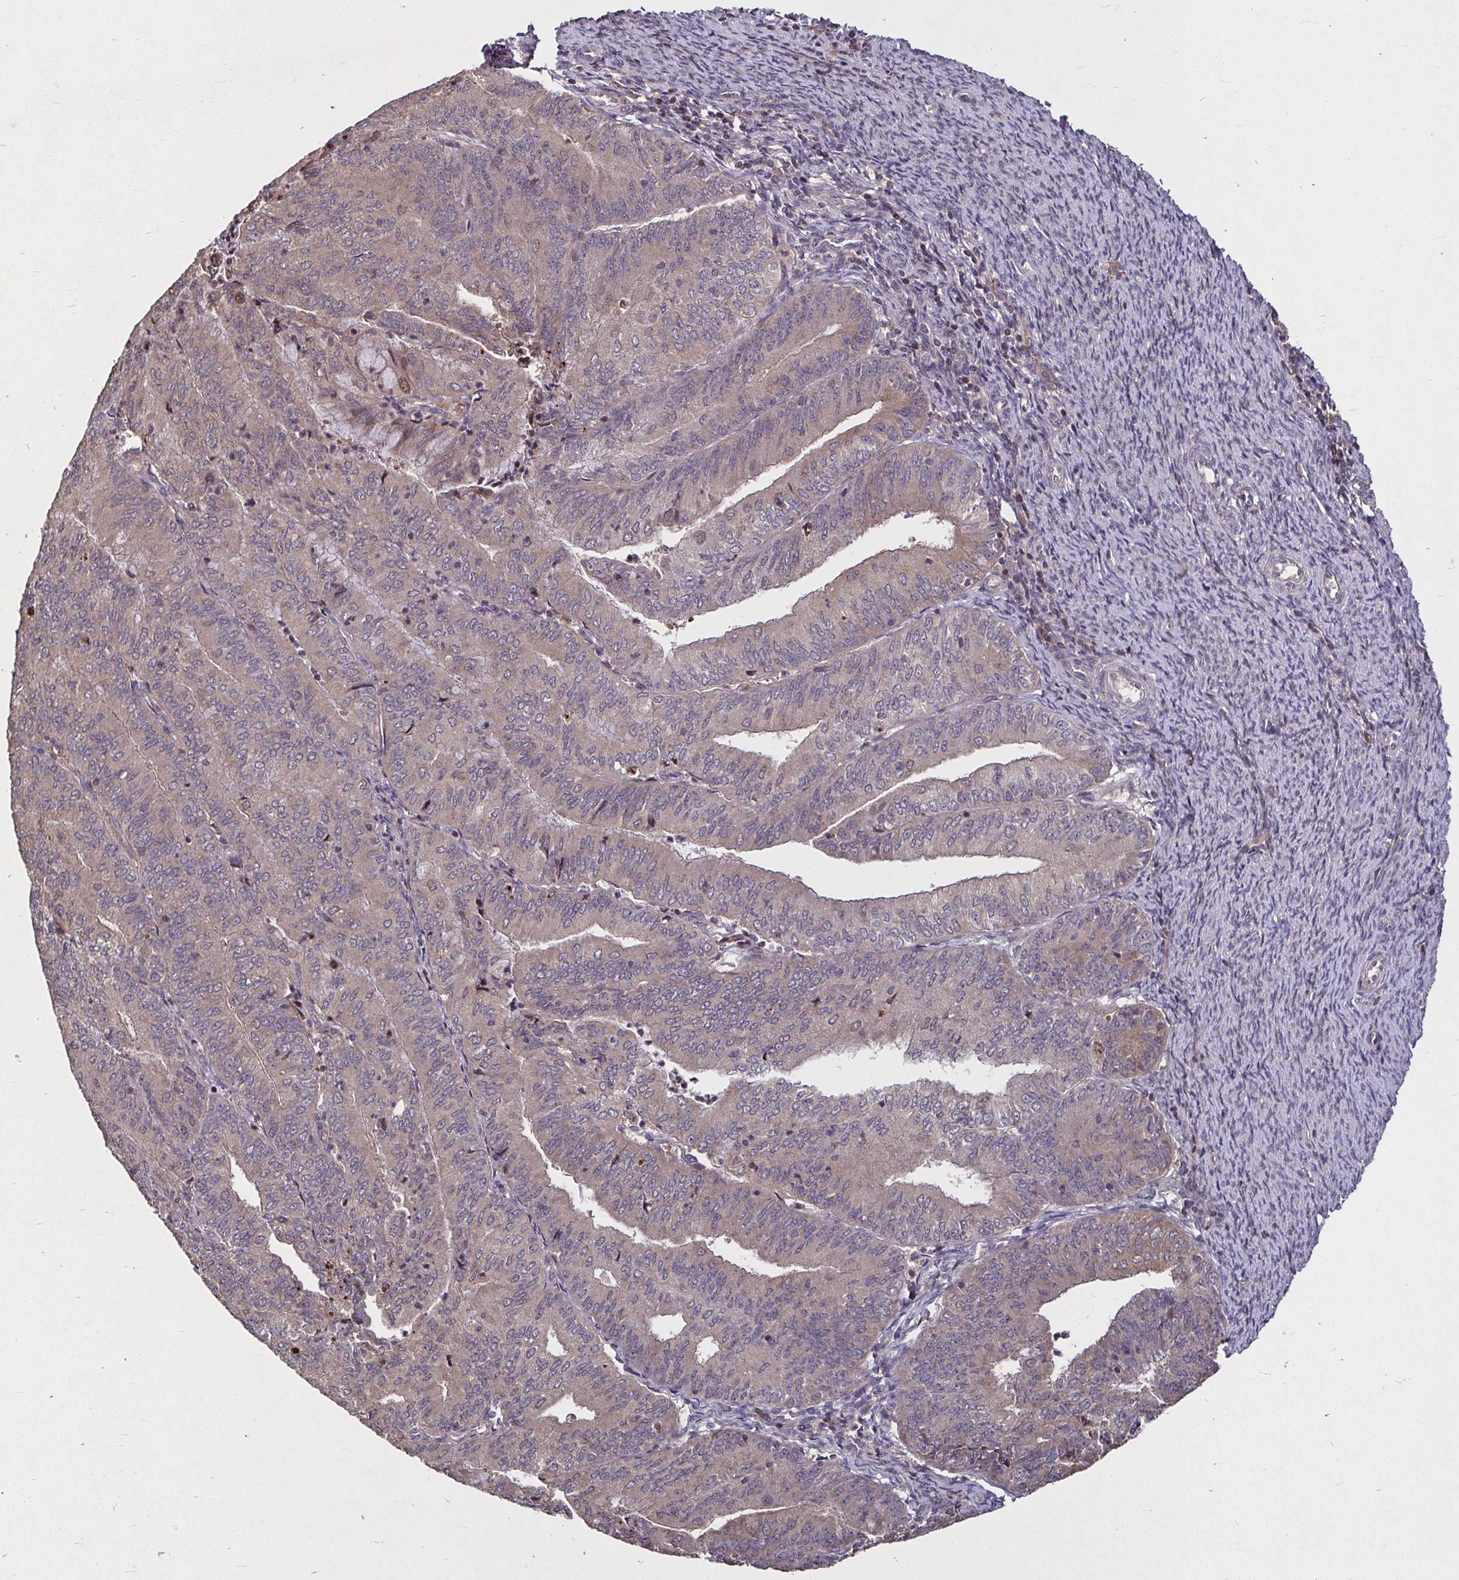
{"staining": {"intensity": "weak", "quantity": "<25%", "location": "cytoplasmic/membranous"}, "tissue": "endometrial cancer", "cell_type": "Tumor cells", "image_type": "cancer", "snomed": [{"axis": "morphology", "description": "Adenocarcinoma, NOS"}, {"axis": "topography", "description": "Endometrium"}], "caption": "A high-resolution histopathology image shows IHC staining of endometrial cancer, which displays no significant expression in tumor cells. The staining was performed using DAB (3,3'-diaminobenzidine) to visualize the protein expression in brown, while the nuclei were stained in blue with hematoxylin (Magnification: 20x).", "gene": "SMYD3", "patient": {"sex": "female", "age": 57}}